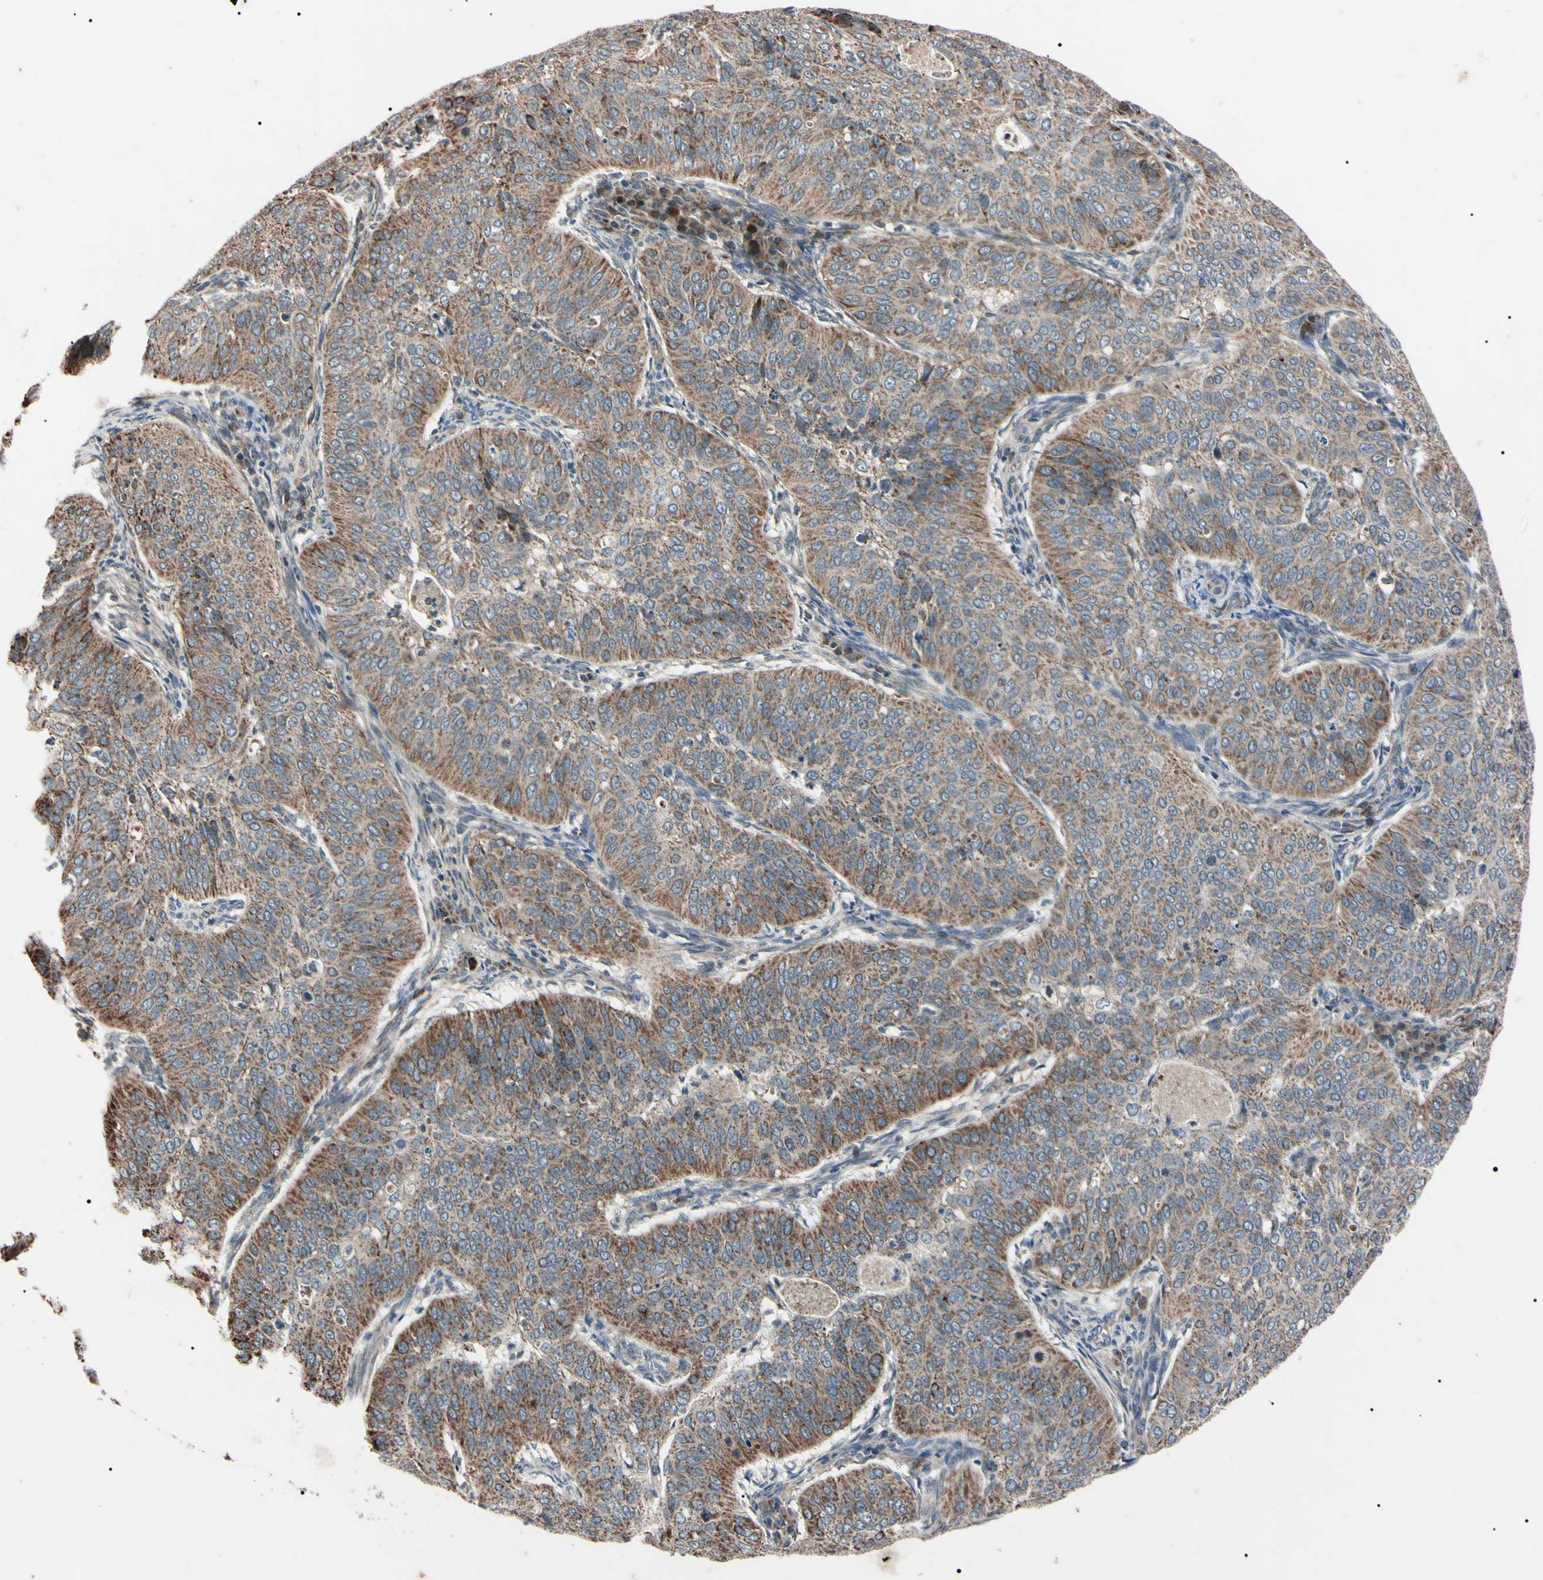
{"staining": {"intensity": "moderate", "quantity": "25%-75%", "location": "cytoplasmic/membranous"}, "tissue": "cervical cancer", "cell_type": "Tumor cells", "image_type": "cancer", "snomed": [{"axis": "morphology", "description": "Normal tissue, NOS"}, {"axis": "morphology", "description": "Squamous cell carcinoma, NOS"}, {"axis": "topography", "description": "Cervix"}], "caption": "Human cervical squamous cell carcinoma stained with a brown dye demonstrates moderate cytoplasmic/membranous positive expression in approximately 25%-75% of tumor cells.", "gene": "TNFRSF1A", "patient": {"sex": "female", "age": 39}}